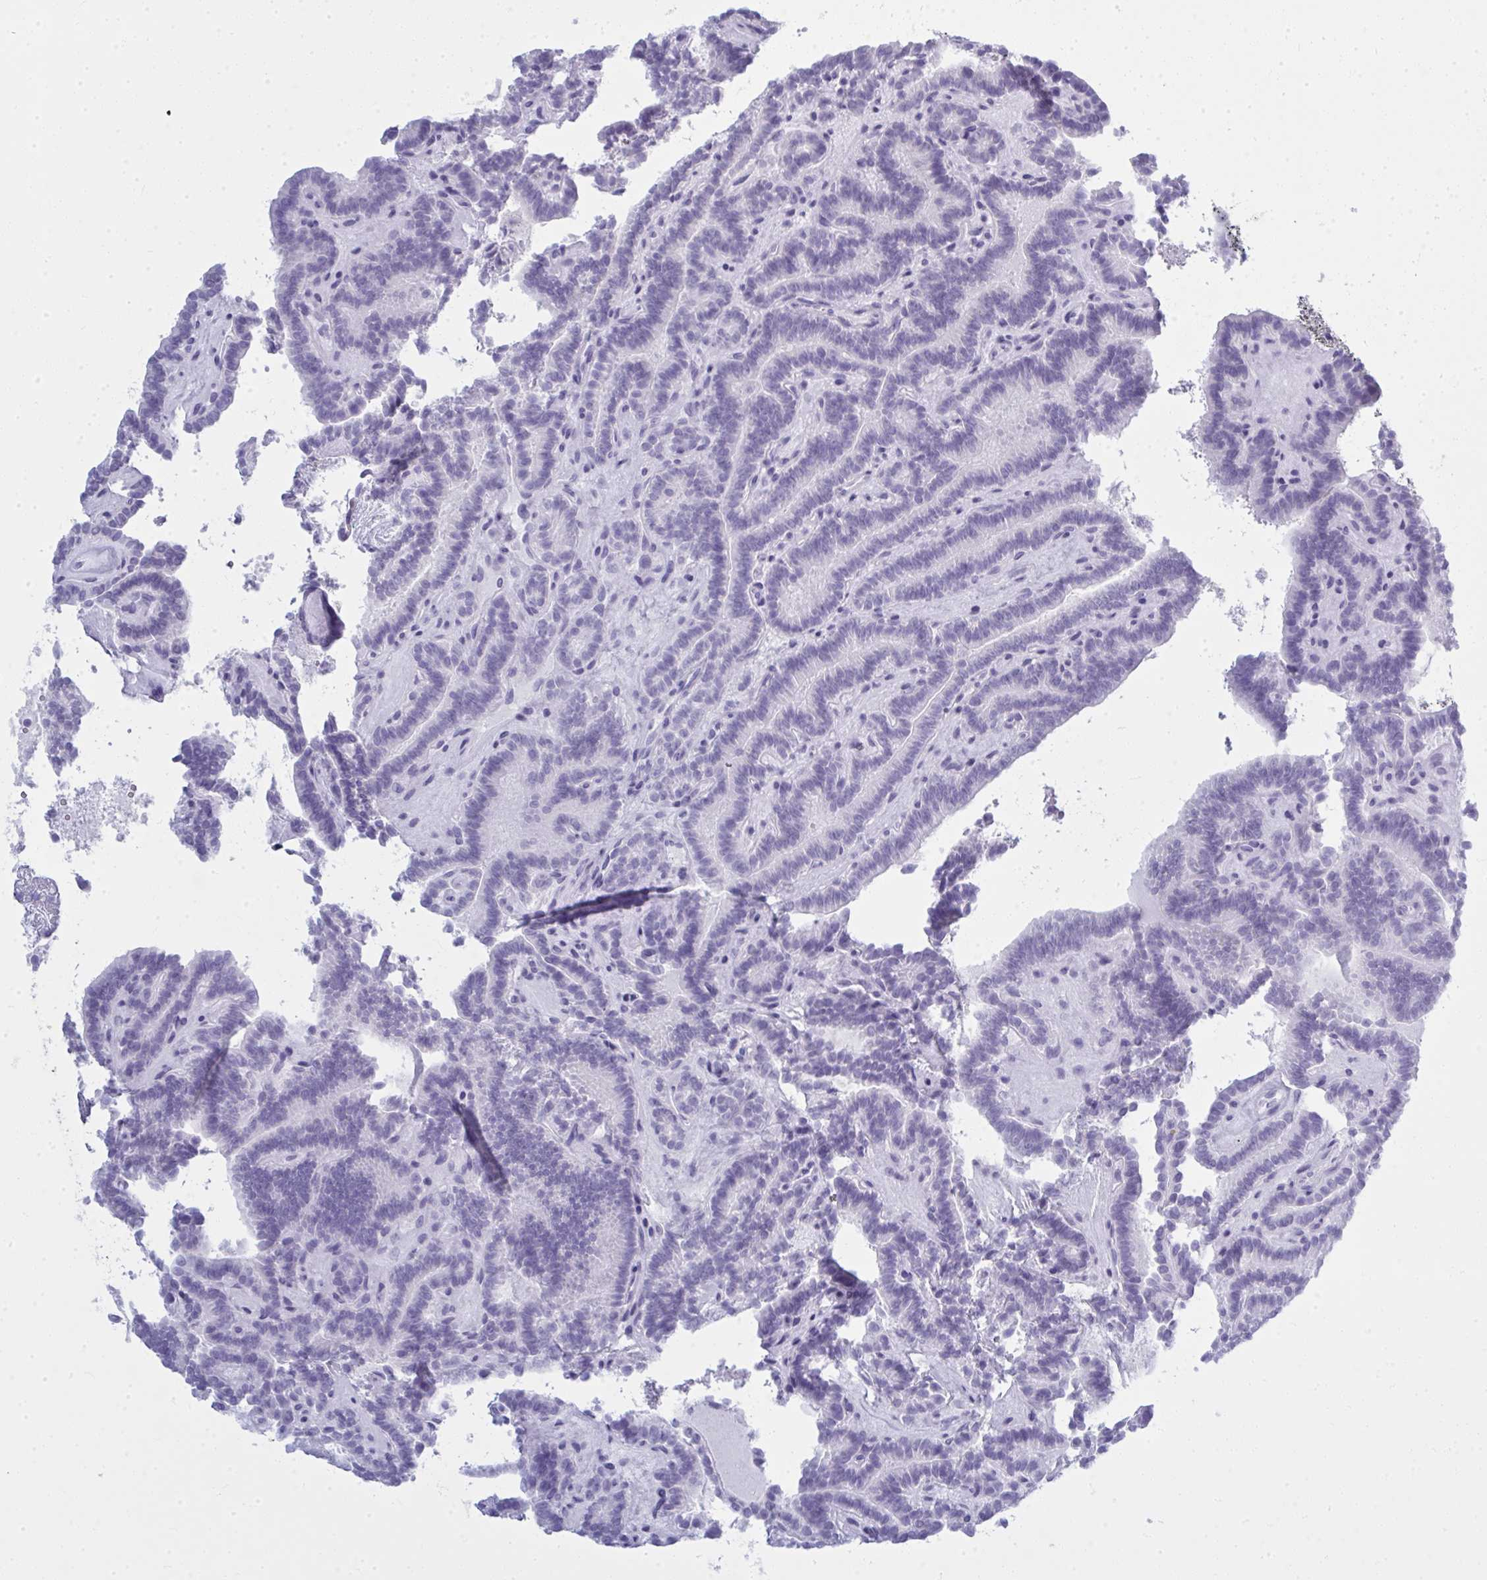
{"staining": {"intensity": "negative", "quantity": "none", "location": "none"}, "tissue": "thyroid cancer", "cell_type": "Tumor cells", "image_type": "cancer", "snomed": [{"axis": "morphology", "description": "Papillary adenocarcinoma, NOS"}, {"axis": "topography", "description": "Thyroid gland"}], "caption": "DAB (3,3'-diaminobenzidine) immunohistochemical staining of human thyroid cancer reveals no significant expression in tumor cells.", "gene": "QDPR", "patient": {"sex": "female", "age": 21}}